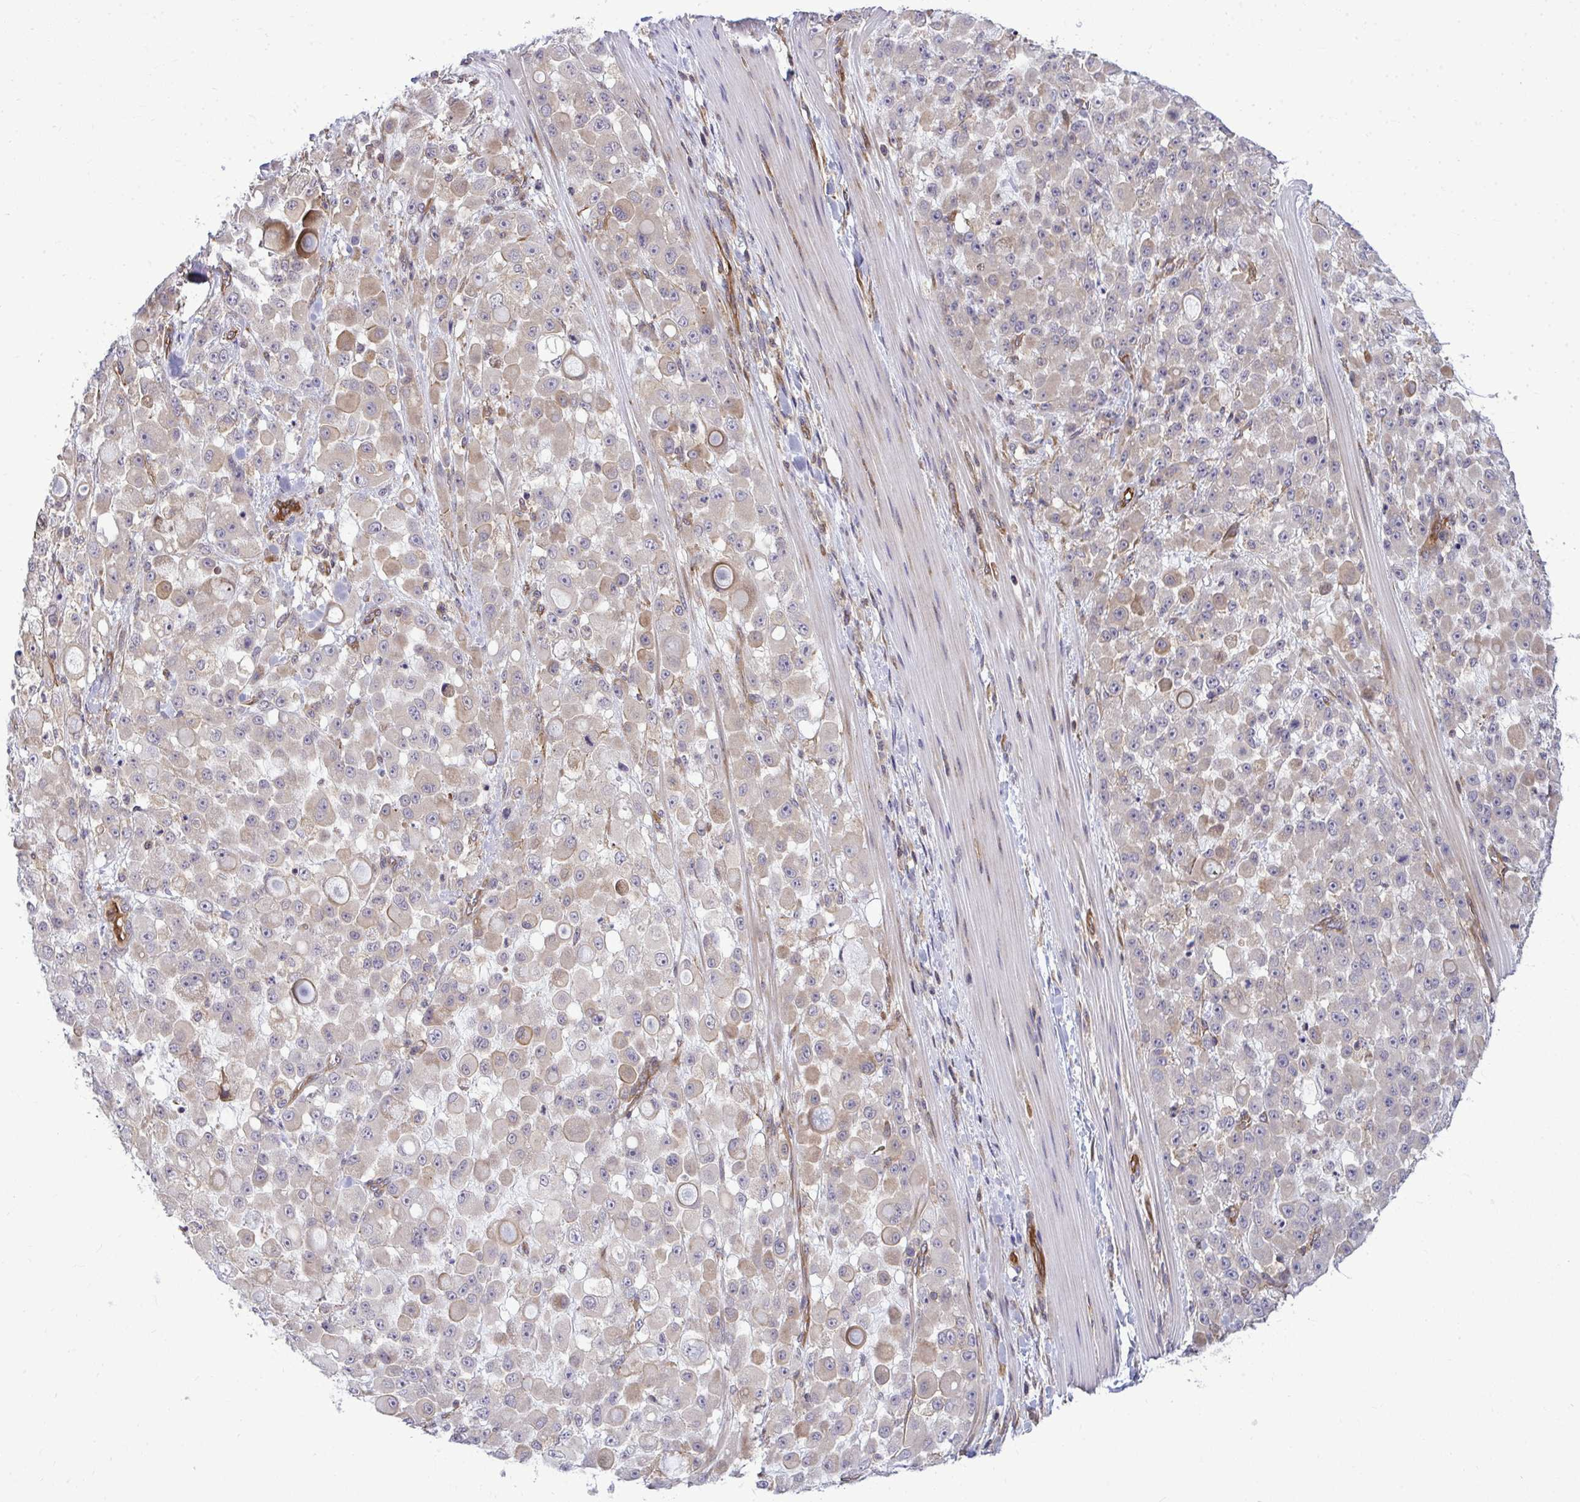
{"staining": {"intensity": "weak", "quantity": ">75%", "location": "cytoplasmic/membranous"}, "tissue": "stomach cancer", "cell_type": "Tumor cells", "image_type": "cancer", "snomed": [{"axis": "morphology", "description": "Adenocarcinoma, NOS"}, {"axis": "topography", "description": "Stomach"}], "caption": "Weak cytoplasmic/membranous protein expression is present in approximately >75% of tumor cells in stomach cancer (adenocarcinoma).", "gene": "FUT10", "patient": {"sex": "female", "age": 76}}